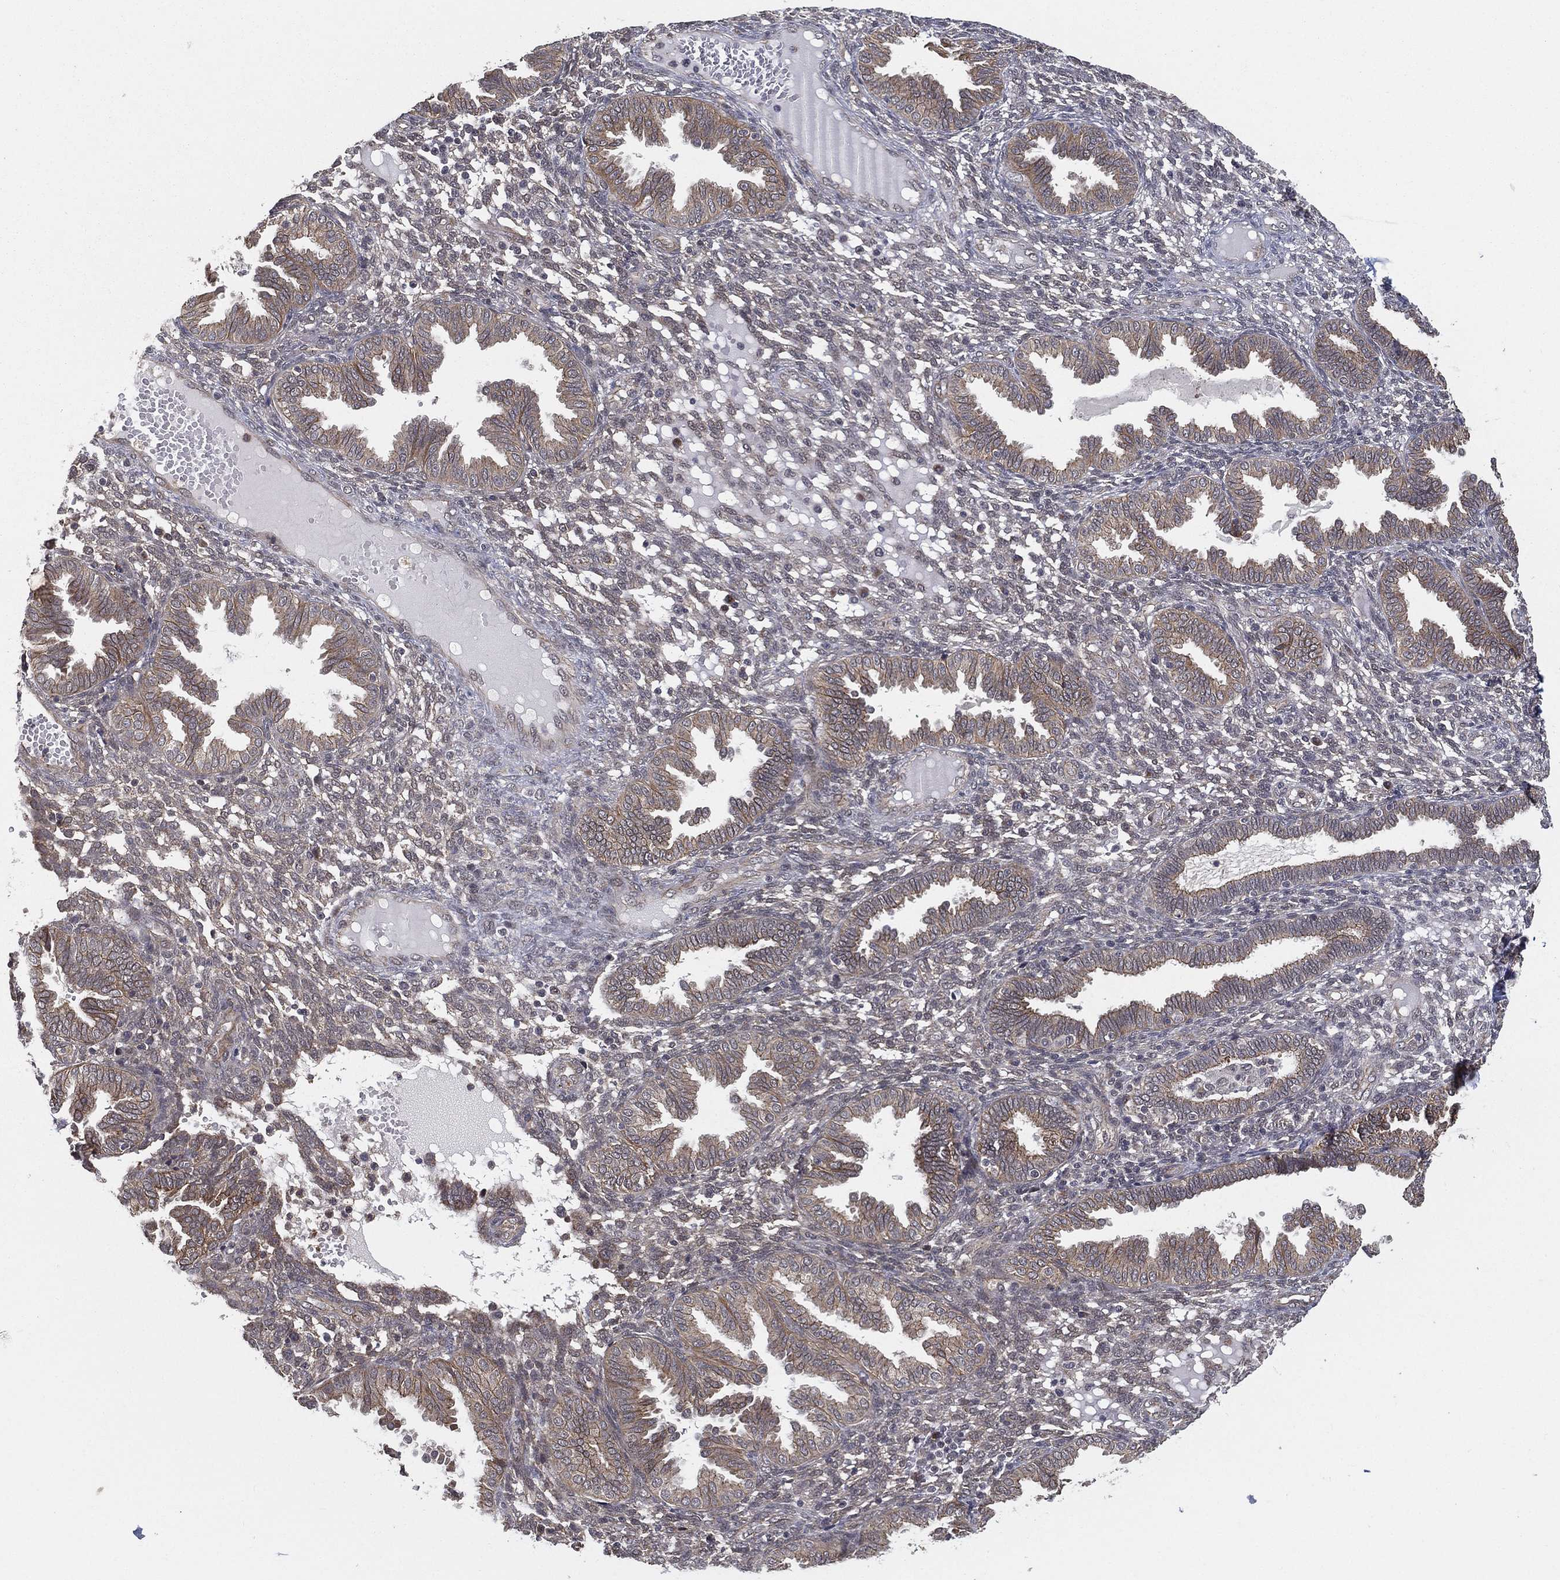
{"staining": {"intensity": "negative", "quantity": "none", "location": "none"}, "tissue": "endometrium", "cell_type": "Cells in endometrial stroma", "image_type": "normal", "snomed": [{"axis": "morphology", "description": "Normal tissue, NOS"}, {"axis": "topography", "description": "Endometrium"}], "caption": "High power microscopy photomicrograph of an immunohistochemistry image of benign endometrium, revealing no significant positivity in cells in endometrial stroma.", "gene": "UACA", "patient": {"sex": "female", "age": 42}}